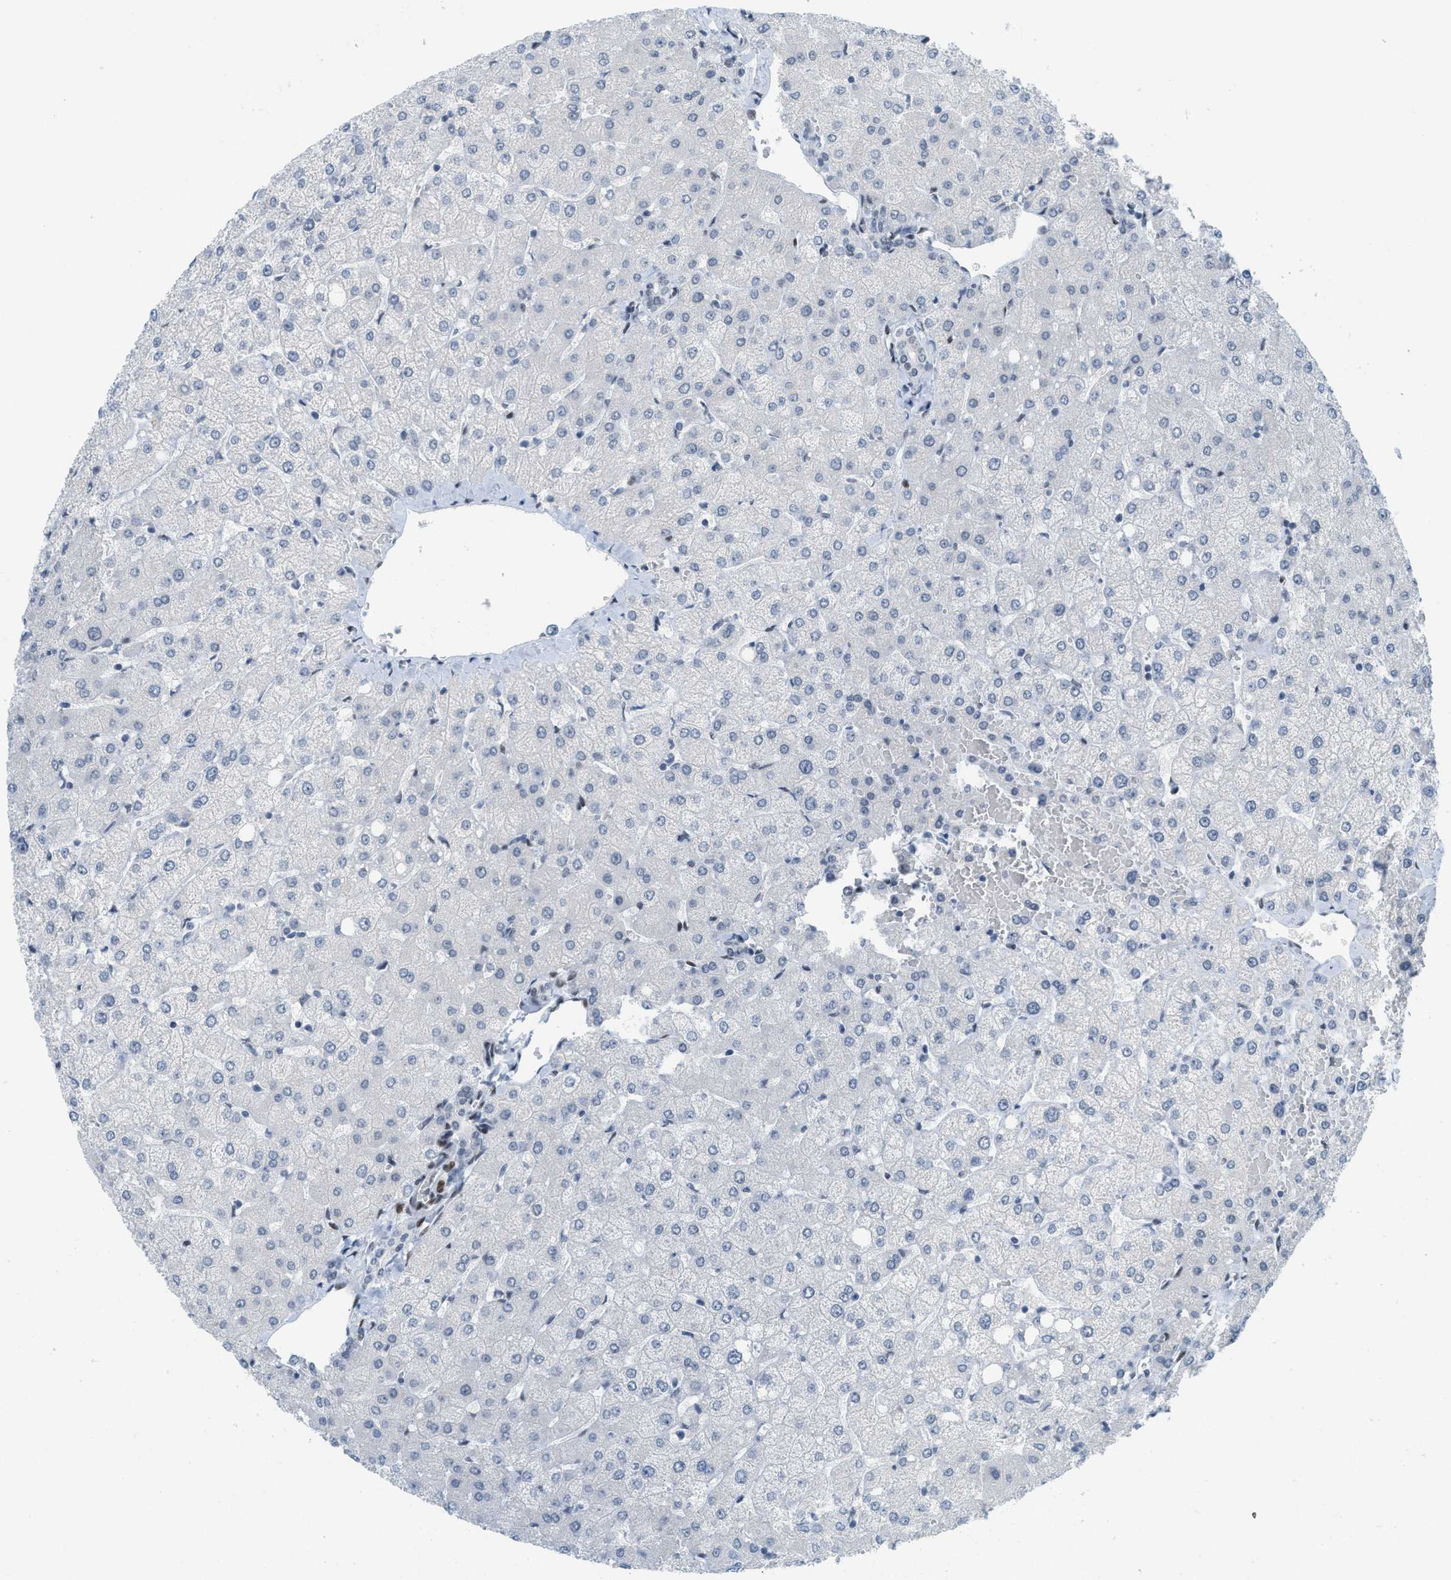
{"staining": {"intensity": "negative", "quantity": "none", "location": "none"}, "tissue": "liver", "cell_type": "Cholangiocytes", "image_type": "normal", "snomed": [{"axis": "morphology", "description": "Normal tissue, NOS"}, {"axis": "topography", "description": "Liver"}], "caption": "Immunohistochemical staining of unremarkable liver demonstrates no significant positivity in cholangiocytes. Brightfield microscopy of IHC stained with DAB (brown) and hematoxylin (blue), captured at high magnification.", "gene": "PBX1", "patient": {"sex": "female", "age": 54}}